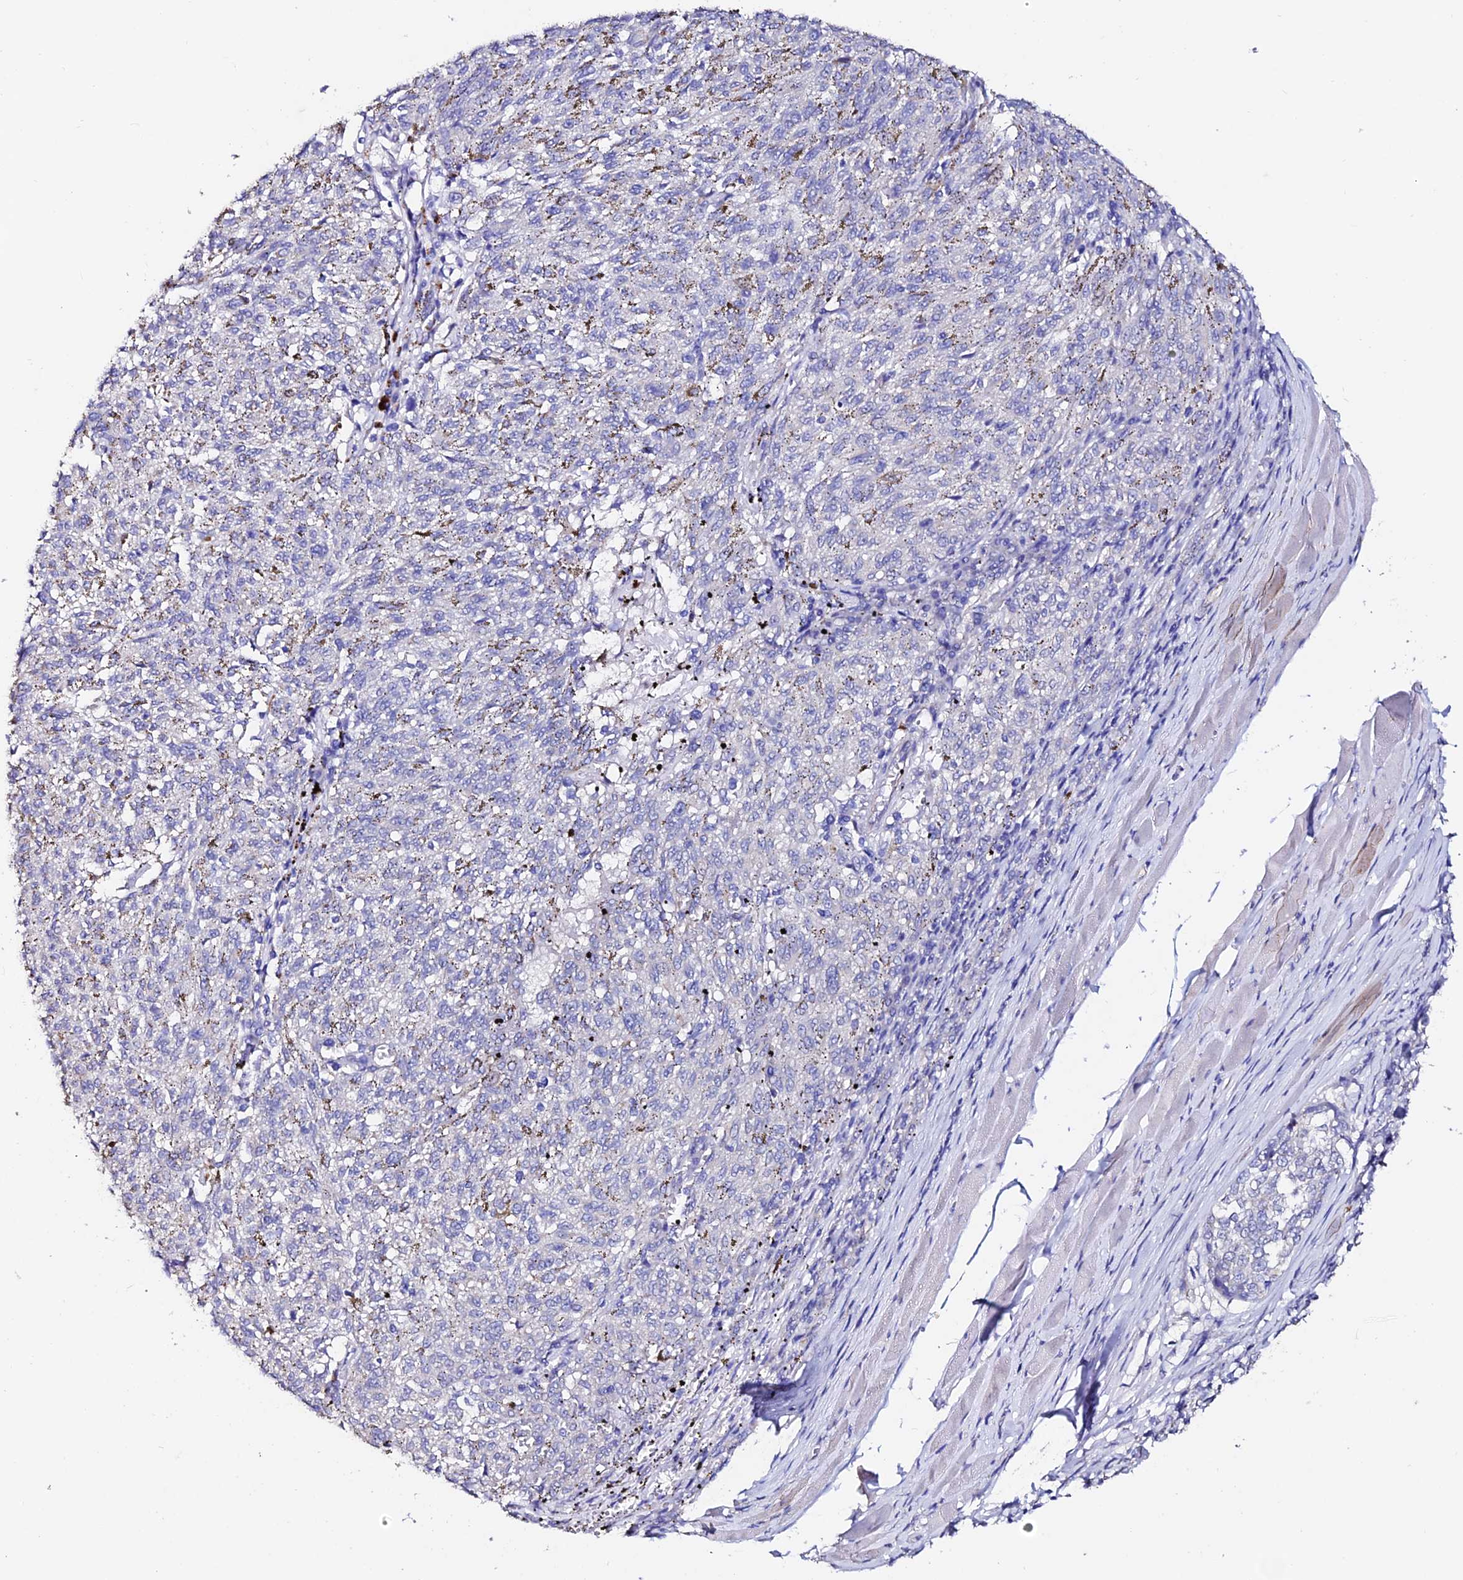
{"staining": {"intensity": "negative", "quantity": "none", "location": "none"}, "tissue": "melanoma", "cell_type": "Tumor cells", "image_type": "cancer", "snomed": [{"axis": "morphology", "description": "Malignant melanoma, NOS"}, {"axis": "topography", "description": "Skin"}], "caption": "This is an IHC image of human malignant melanoma. There is no positivity in tumor cells.", "gene": "ESM1", "patient": {"sex": "female", "age": 72}}